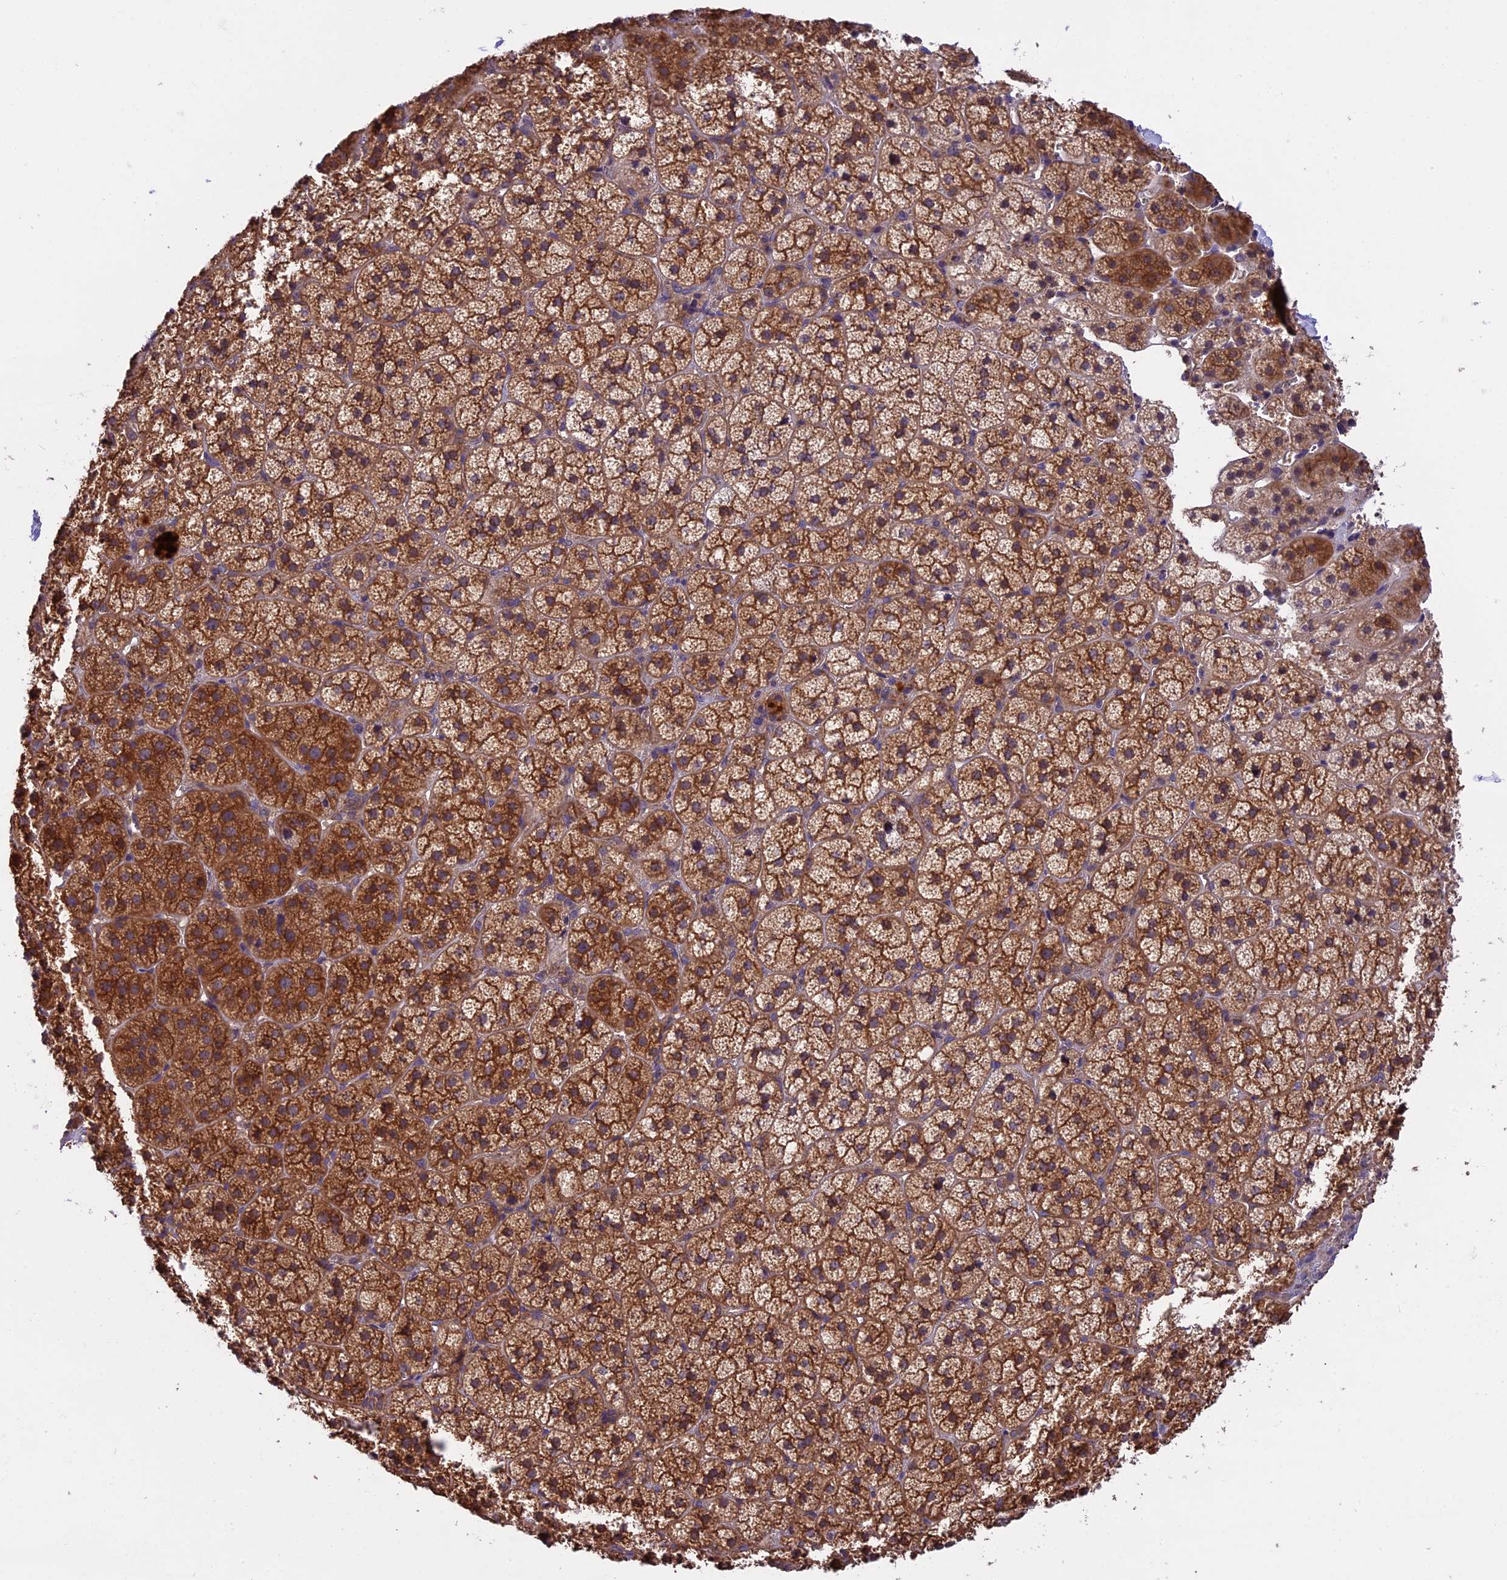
{"staining": {"intensity": "moderate", "quantity": ">75%", "location": "cytoplasmic/membranous"}, "tissue": "adrenal gland", "cell_type": "Glandular cells", "image_type": "normal", "snomed": [{"axis": "morphology", "description": "Normal tissue, NOS"}, {"axis": "topography", "description": "Adrenal gland"}], "caption": "The immunohistochemical stain labels moderate cytoplasmic/membranous expression in glandular cells of unremarkable adrenal gland. The protein is stained brown, and the nuclei are stained in blue (DAB IHC with brightfield microscopy, high magnification).", "gene": "SETD6", "patient": {"sex": "female", "age": 44}}